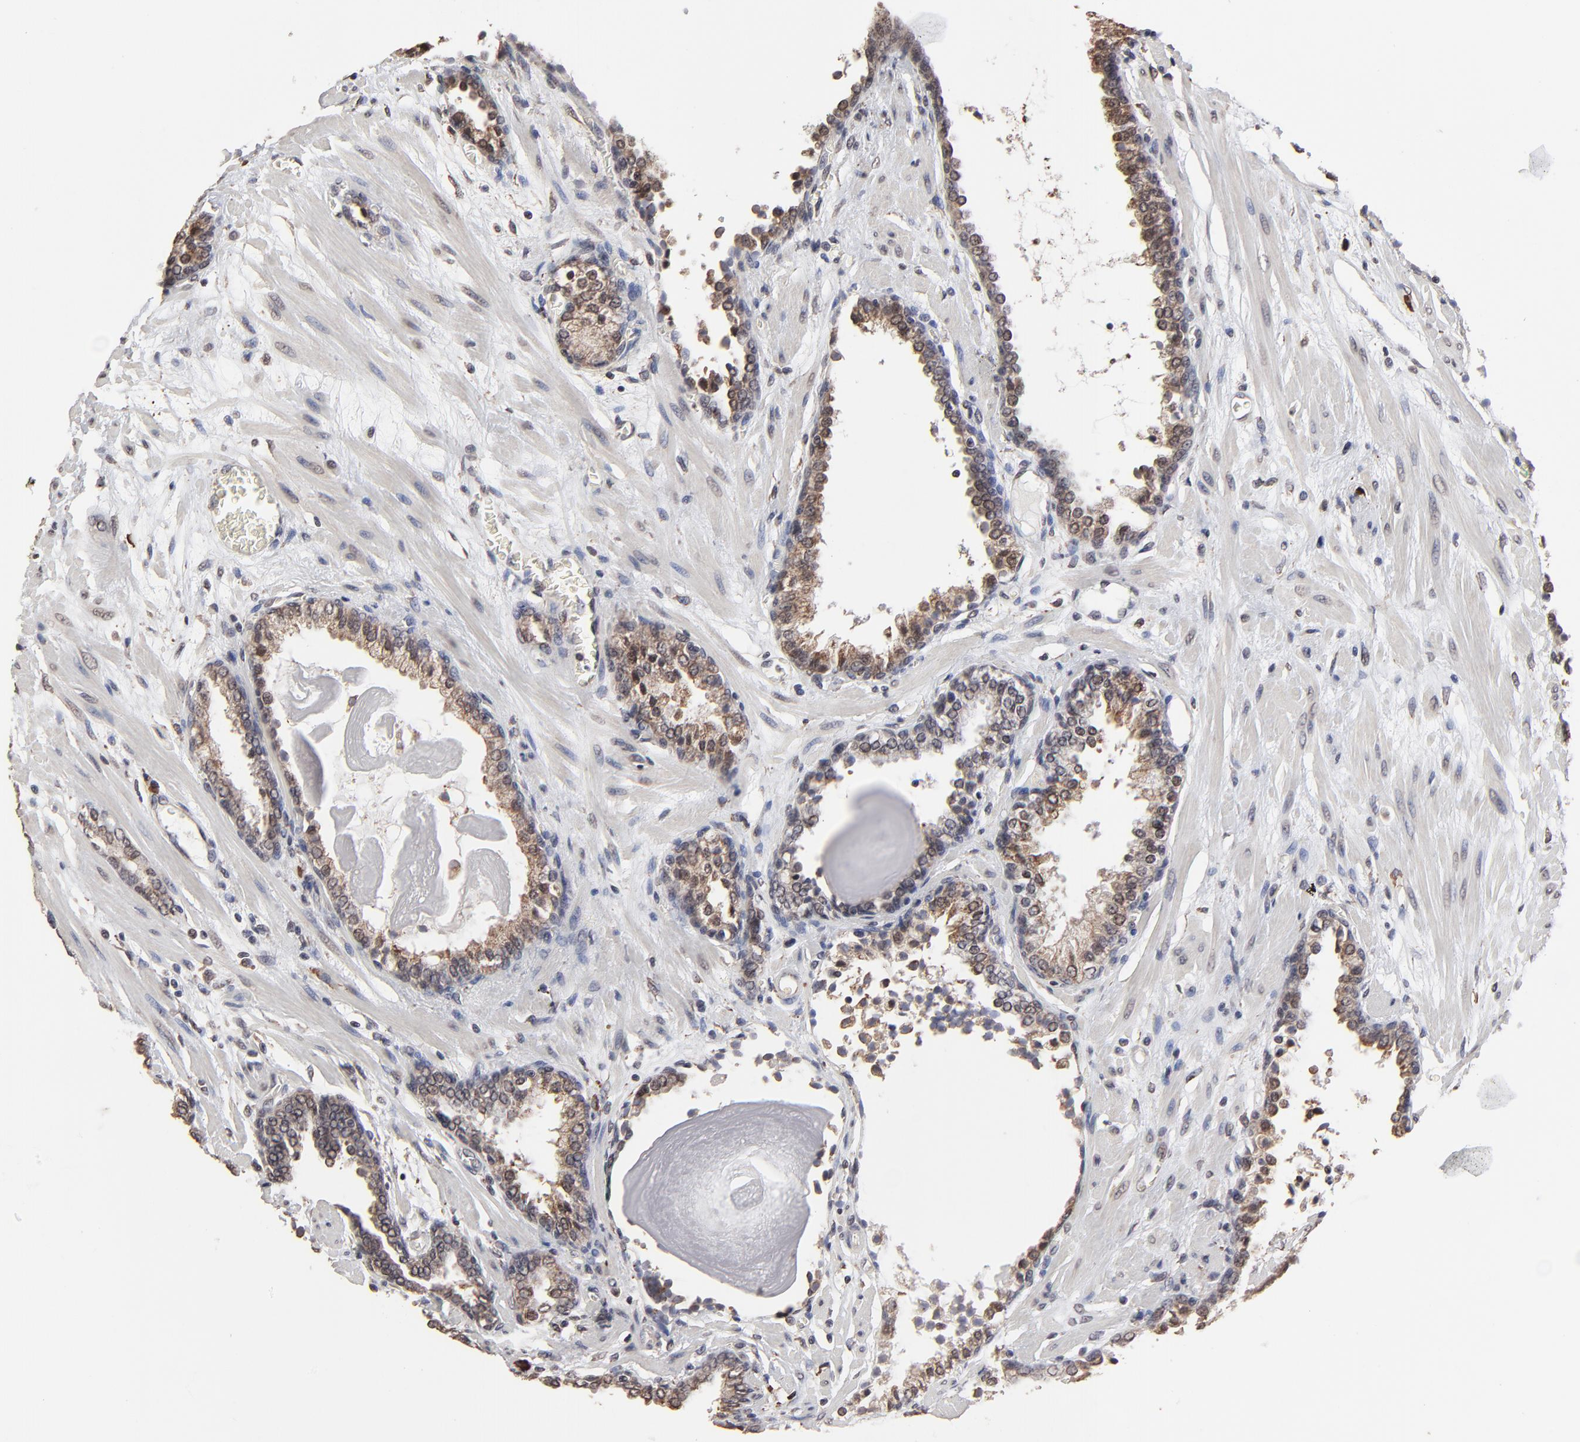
{"staining": {"intensity": "weak", "quantity": ">75%", "location": "cytoplasmic/membranous"}, "tissue": "prostate cancer", "cell_type": "Tumor cells", "image_type": "cancer", "snomed": [{"axis": "morphology", "description": "Adenocarcinoma, Medium grade"}, {"axis": "topography", "description": "Prostate"}], "caption": "Immunohistochemistry (IHC) photomicrograph of neoplastic tissue: human prostate cancer stained using IHC reveals low levels of weak protein expression localized specifically in the cytoplasmic/membranous of tumor cells, appearing as a cytoplasmic/membranous brown color.", "gene": "CHM", "patient": {"sex": "male", "age": 70}}